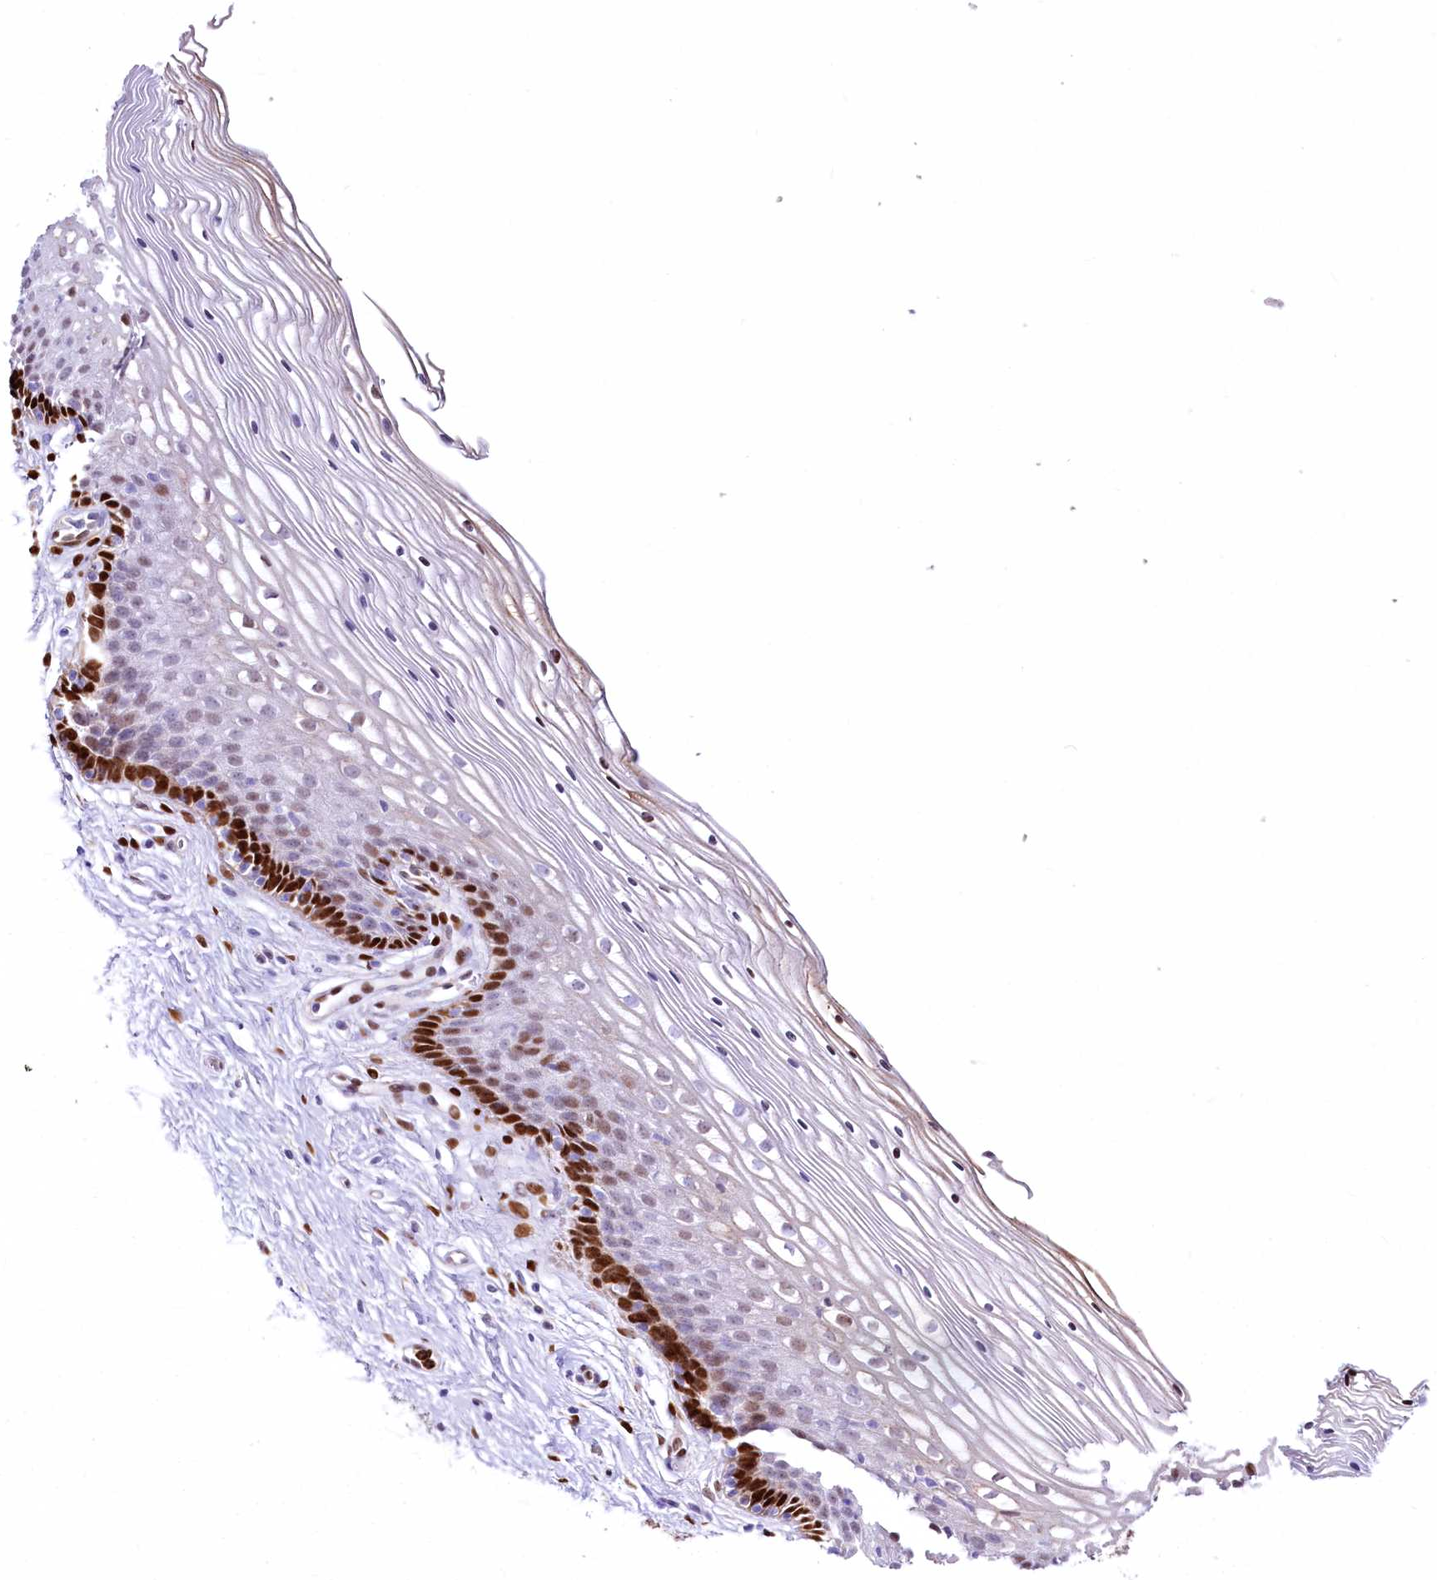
{"staining": {"intensity": "moderate", "quantity": "<25%", "location": "nuclear"}, "tissue": "cervix", "cell_type": "Glandular cells", "image_type": "normal", "snomed": [{"axis": "morphology", "description": "Normal tissue, NOS"}, {"axis": "topography", "description": "Cervix"}], "caption": "Normal cervix displays moderate nuclear positivity in approximately <25% of glandular cells, visualized by immunohistochemistry. (IHC, brightfield microscopy, high magnification).", "gene": "PTMS", "patient": {"sex": "female", "age": 33}}